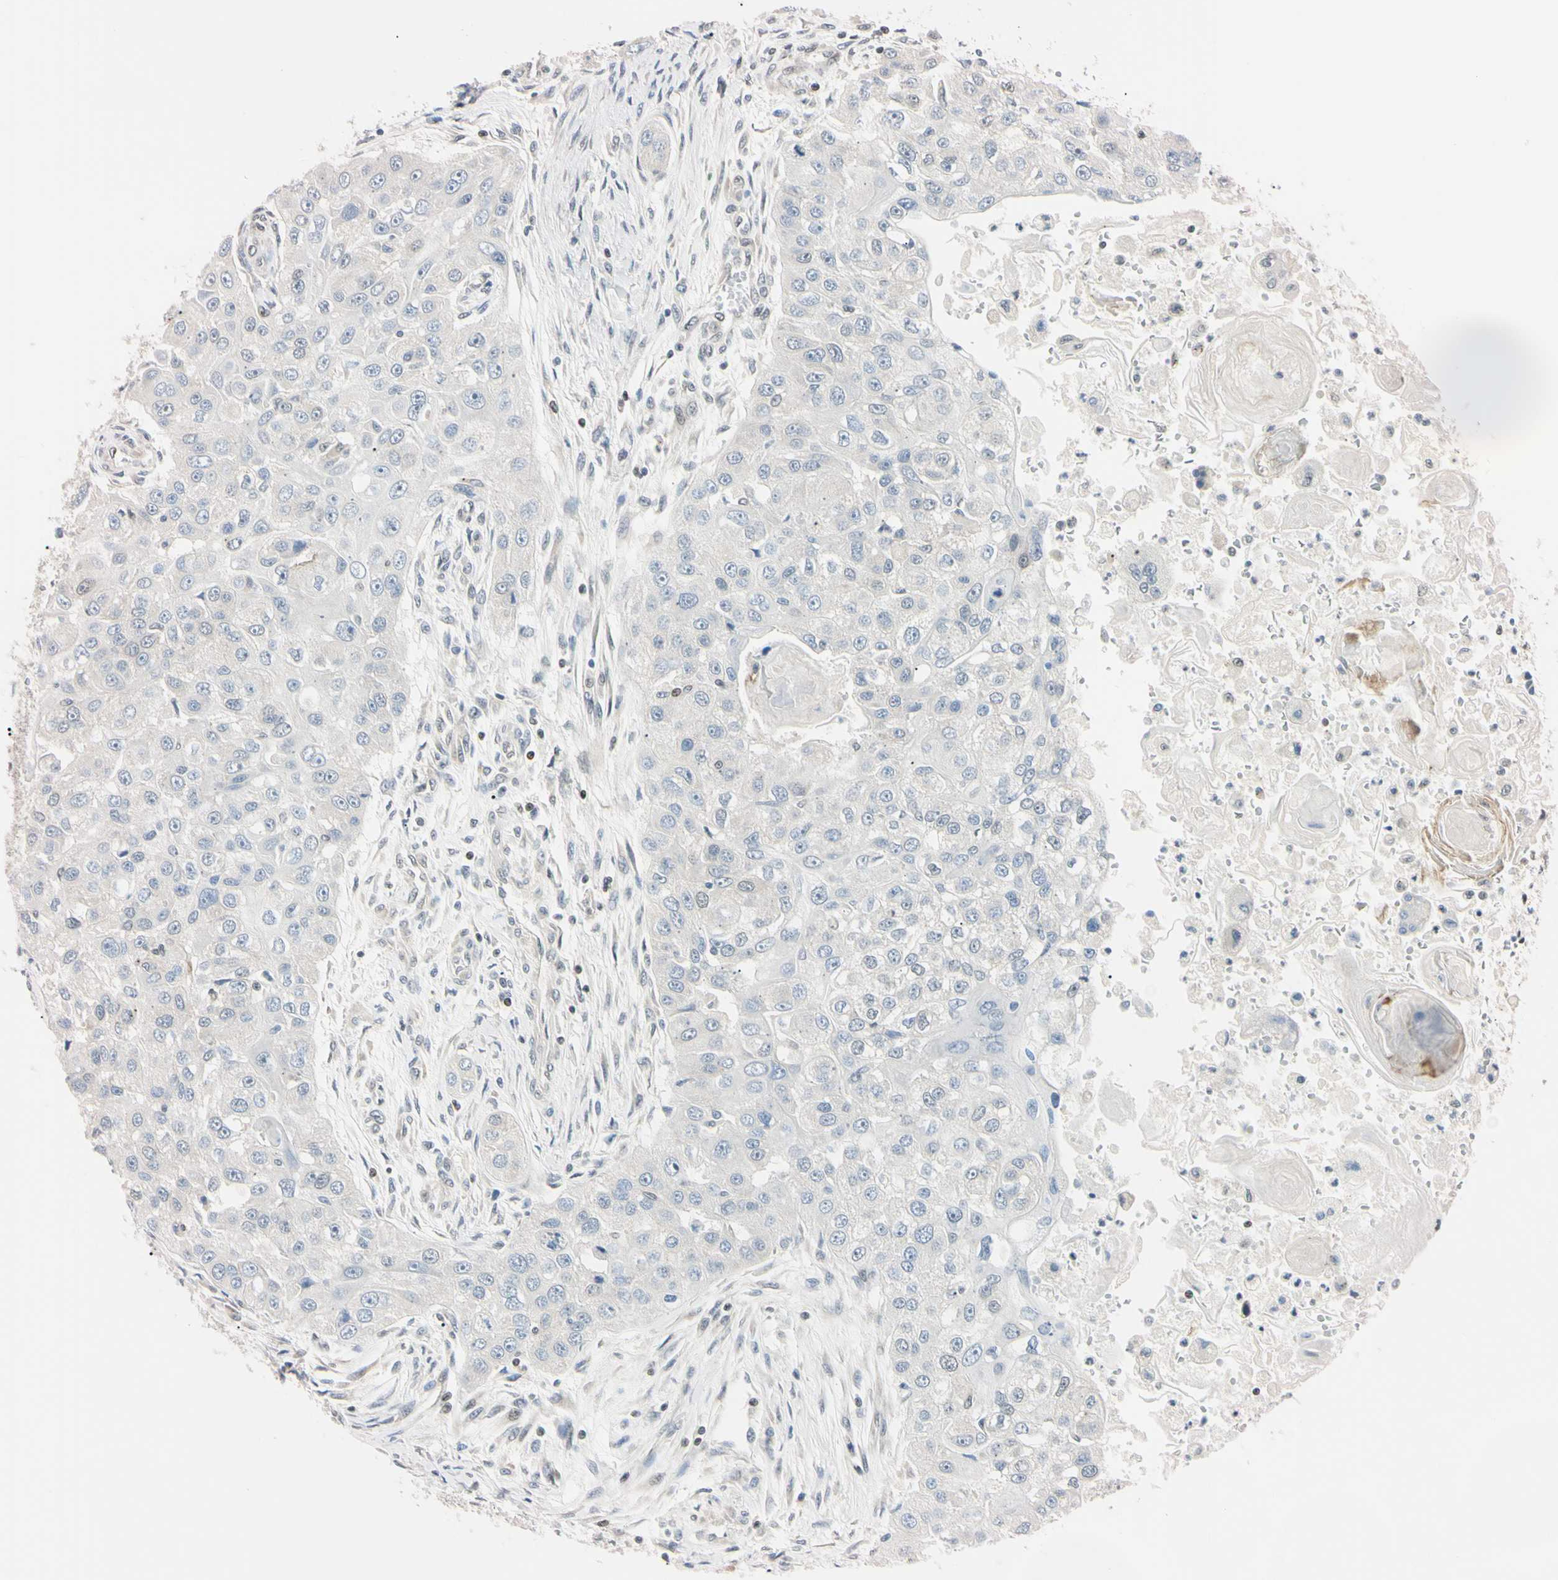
{"staining": {"intensity": "negative", "quantity": "none", "location": "none"}, "tissue": "head and neck cancer", "cell_type": "Tumor cells", "image_type": "cancer", "snomed": [{"axis": "morphology", "description": "Normal tissue, NOS"}, {"axis": "morphology", "description": "Squamous cell carcinoma, NOS"}, {"axis": "topography", "description": "Skeletal muscle"}, {"axis": "topography", "description": "Head-Neck"}], "caption": "Head and neck cancer stained for a protein using IHC displays no expression tumor cells.", "gene": "C1orf174", "patient": {"sex": "male", "age": 51}}